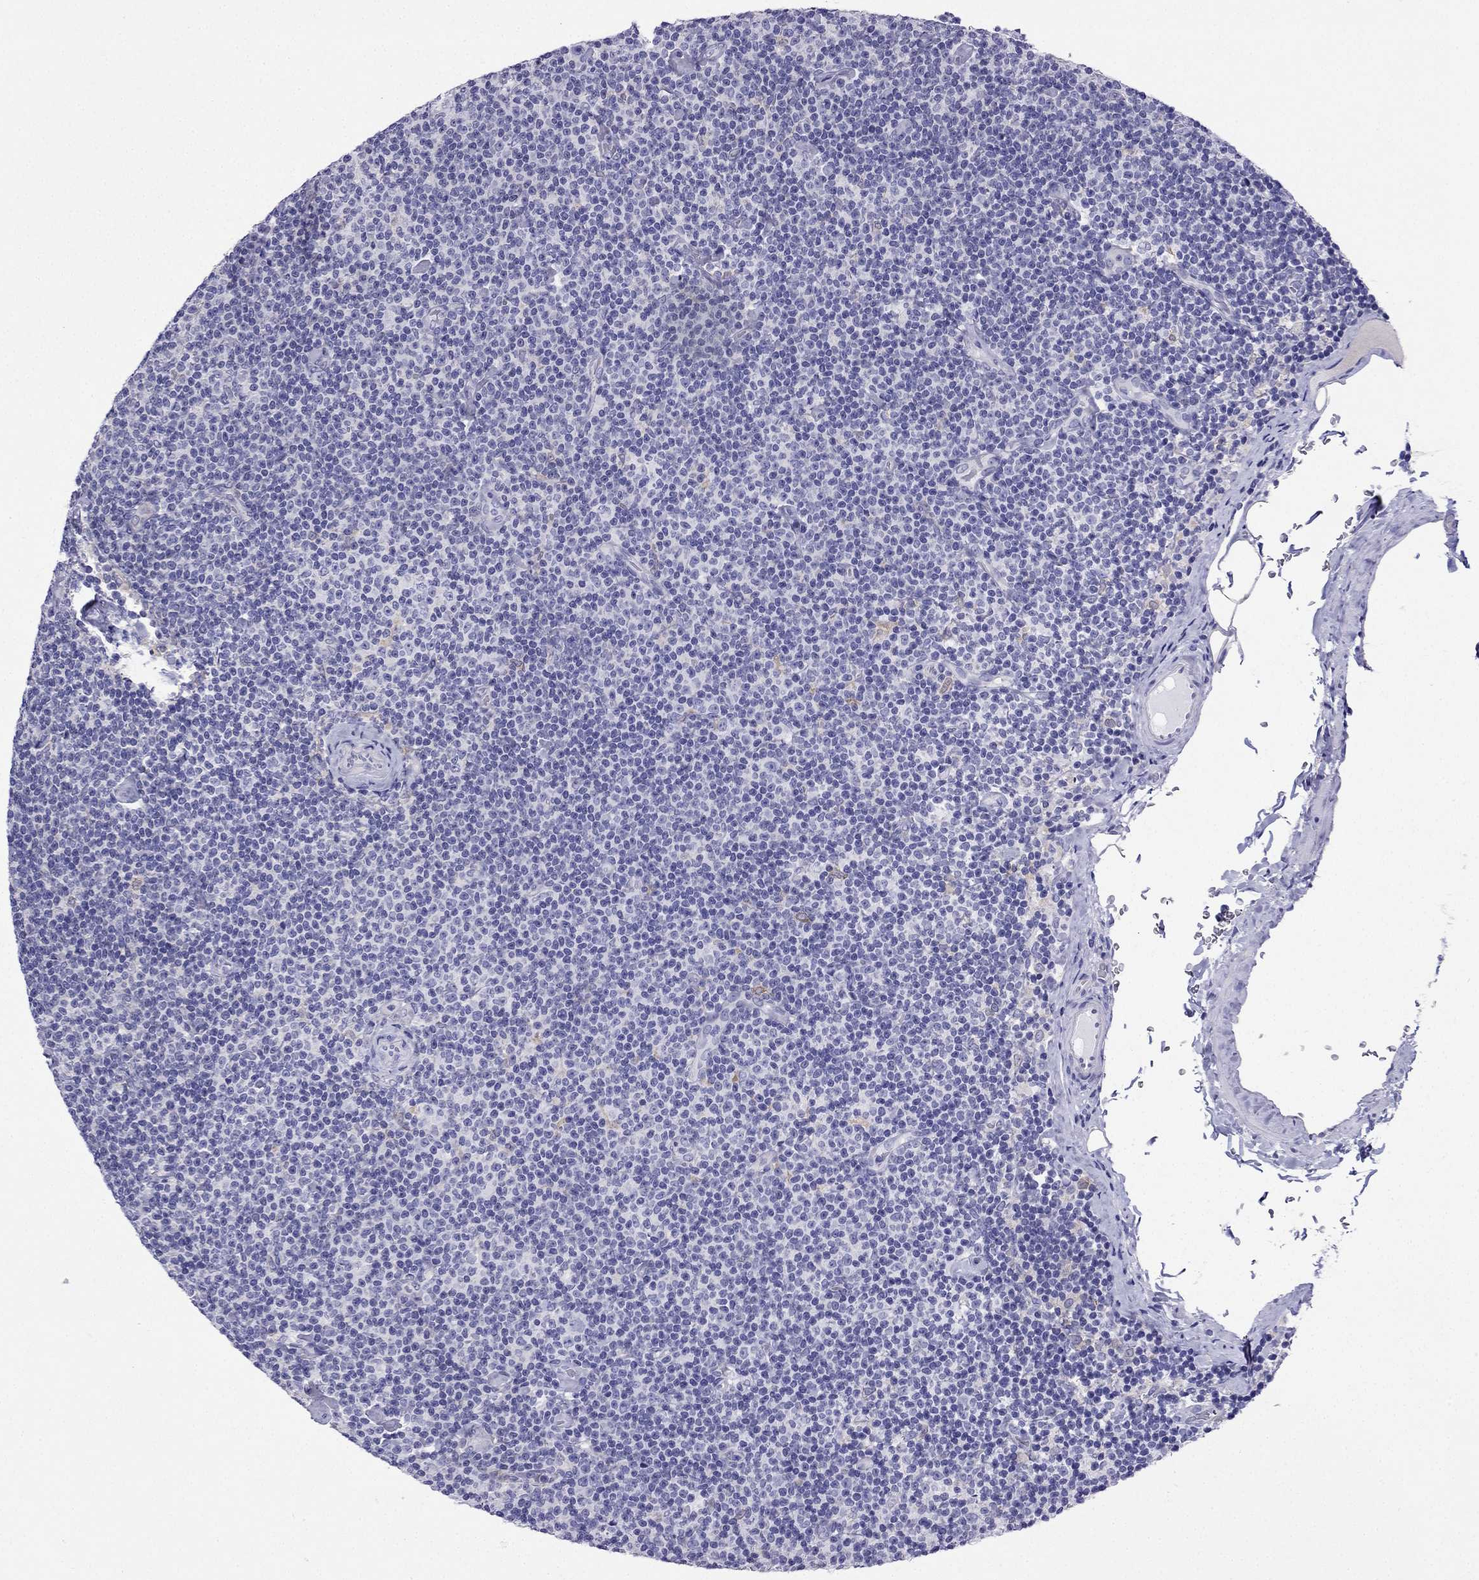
{"staining": {"intensity": "negative", "quantity": "none", "location": "none"}, "tissue": "lymphoma", "cell_type": "Tumor cells", "image_type": "cancer", "snomed": [{"axis": "morphology", "description": "Malignant lymphoma, non-Hodgkin's type, Low grade"}, {"axis": "topography", "description": "Lymph node"}], "caption": "Immunohistochemistry photomicrograph of human malignant lymphoma, non-Hodgkin's type (low-grade) stained for a protein (brown), which displays no positivity in tumor cells.", "gene": "KCNJ10", "patient": {"sex": "male", "age": 81}}